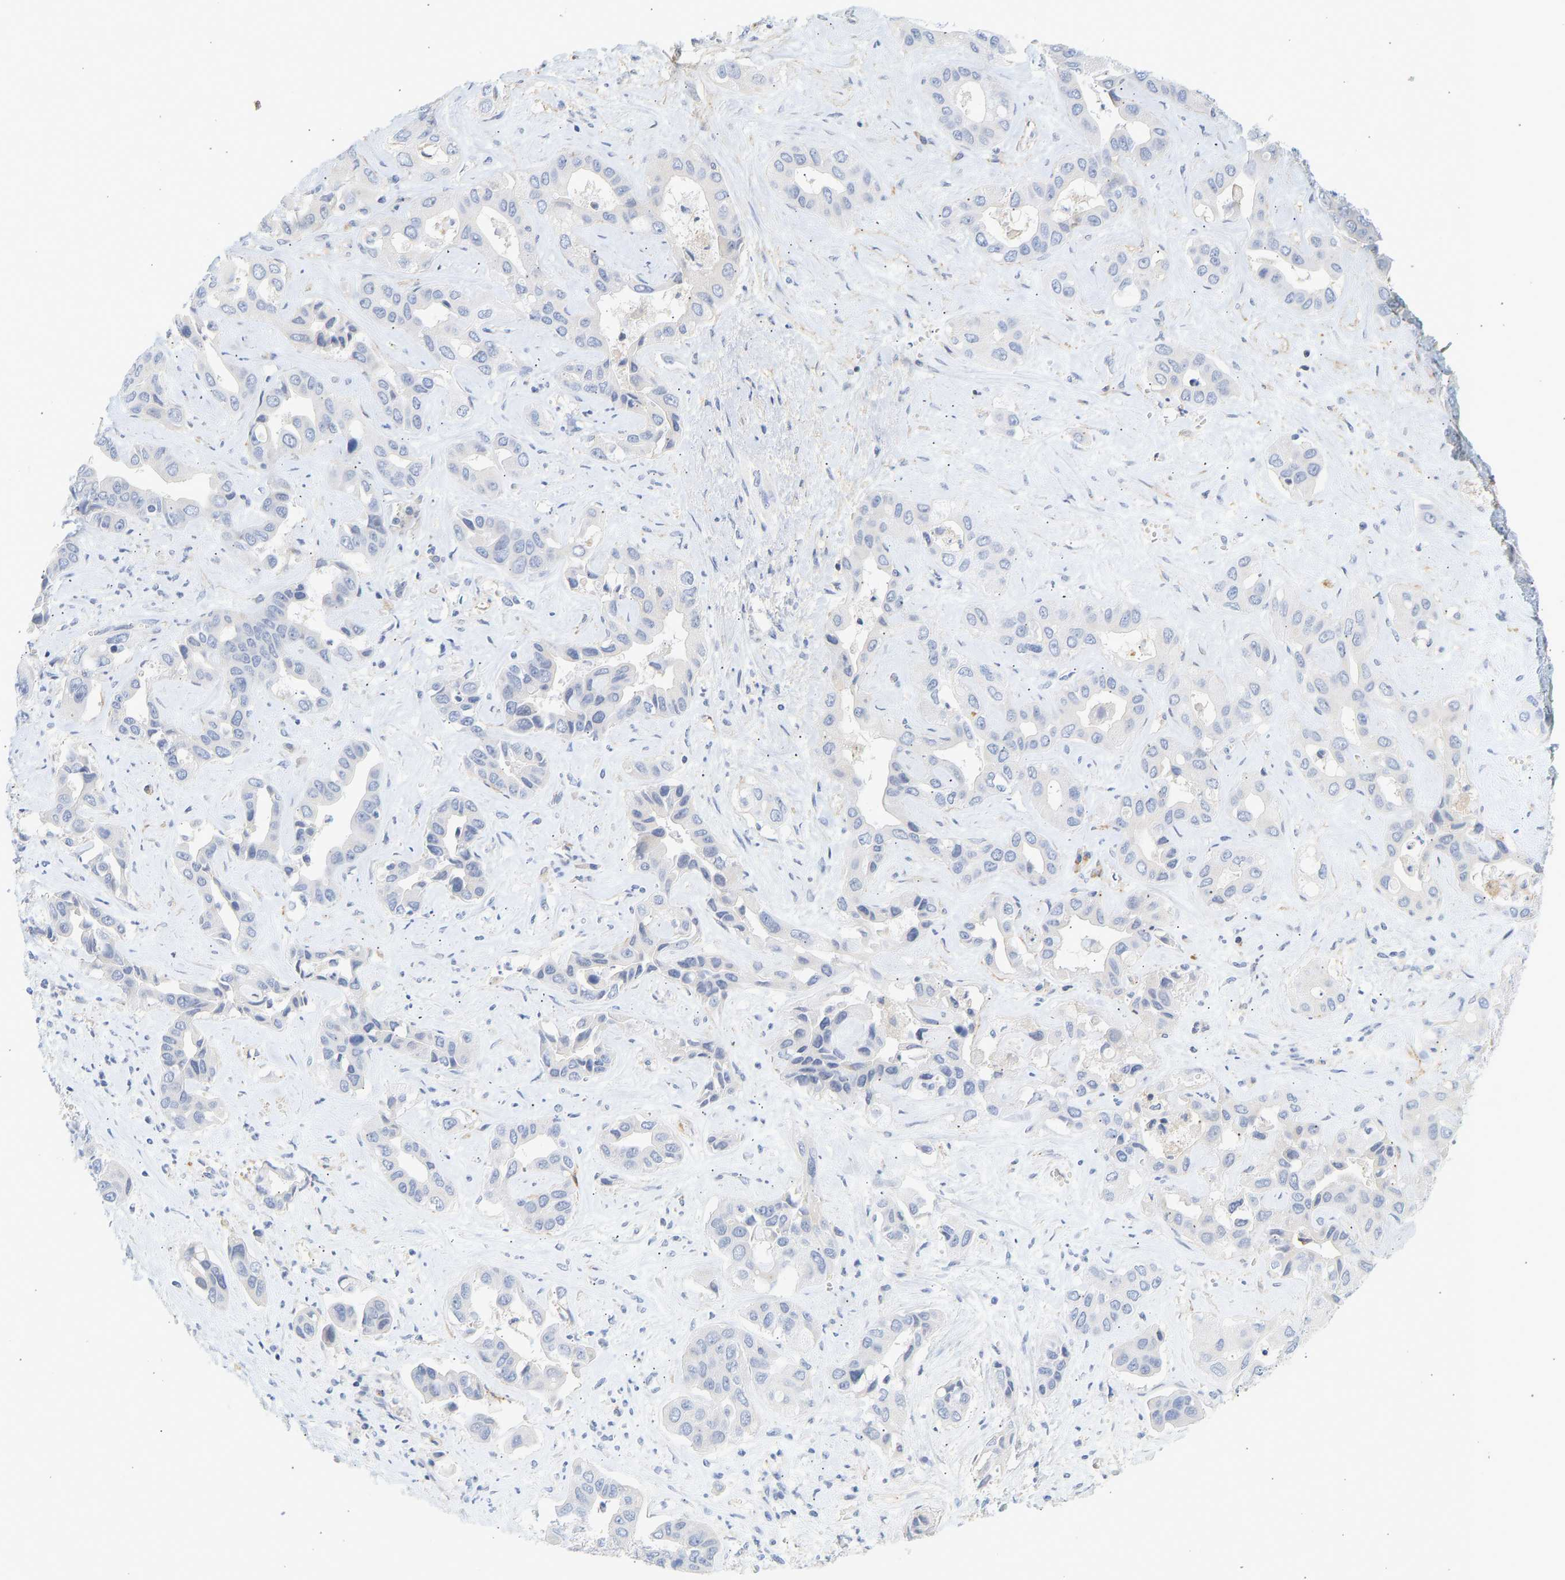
{"staining": {"intensity": "negative", "quantity": "none", "location": "none"}, "tissue": "liver cancer", "cell_type": "Tumor cells", "image_type": "cancer", "snomed": [{"axis": "morphology", "description": "Cholangiocarcinoma"}, {"axis": "topography", "description": "Liver"}], "caption": "DAB (3,3'-diaminobenzidine) immunohistochemical staining of liver cancer (cholangiocarcinoma) shows no significant expression in tumor cells.", "gene": "BVES", "patient": {"sex": "female", "age": 52}}